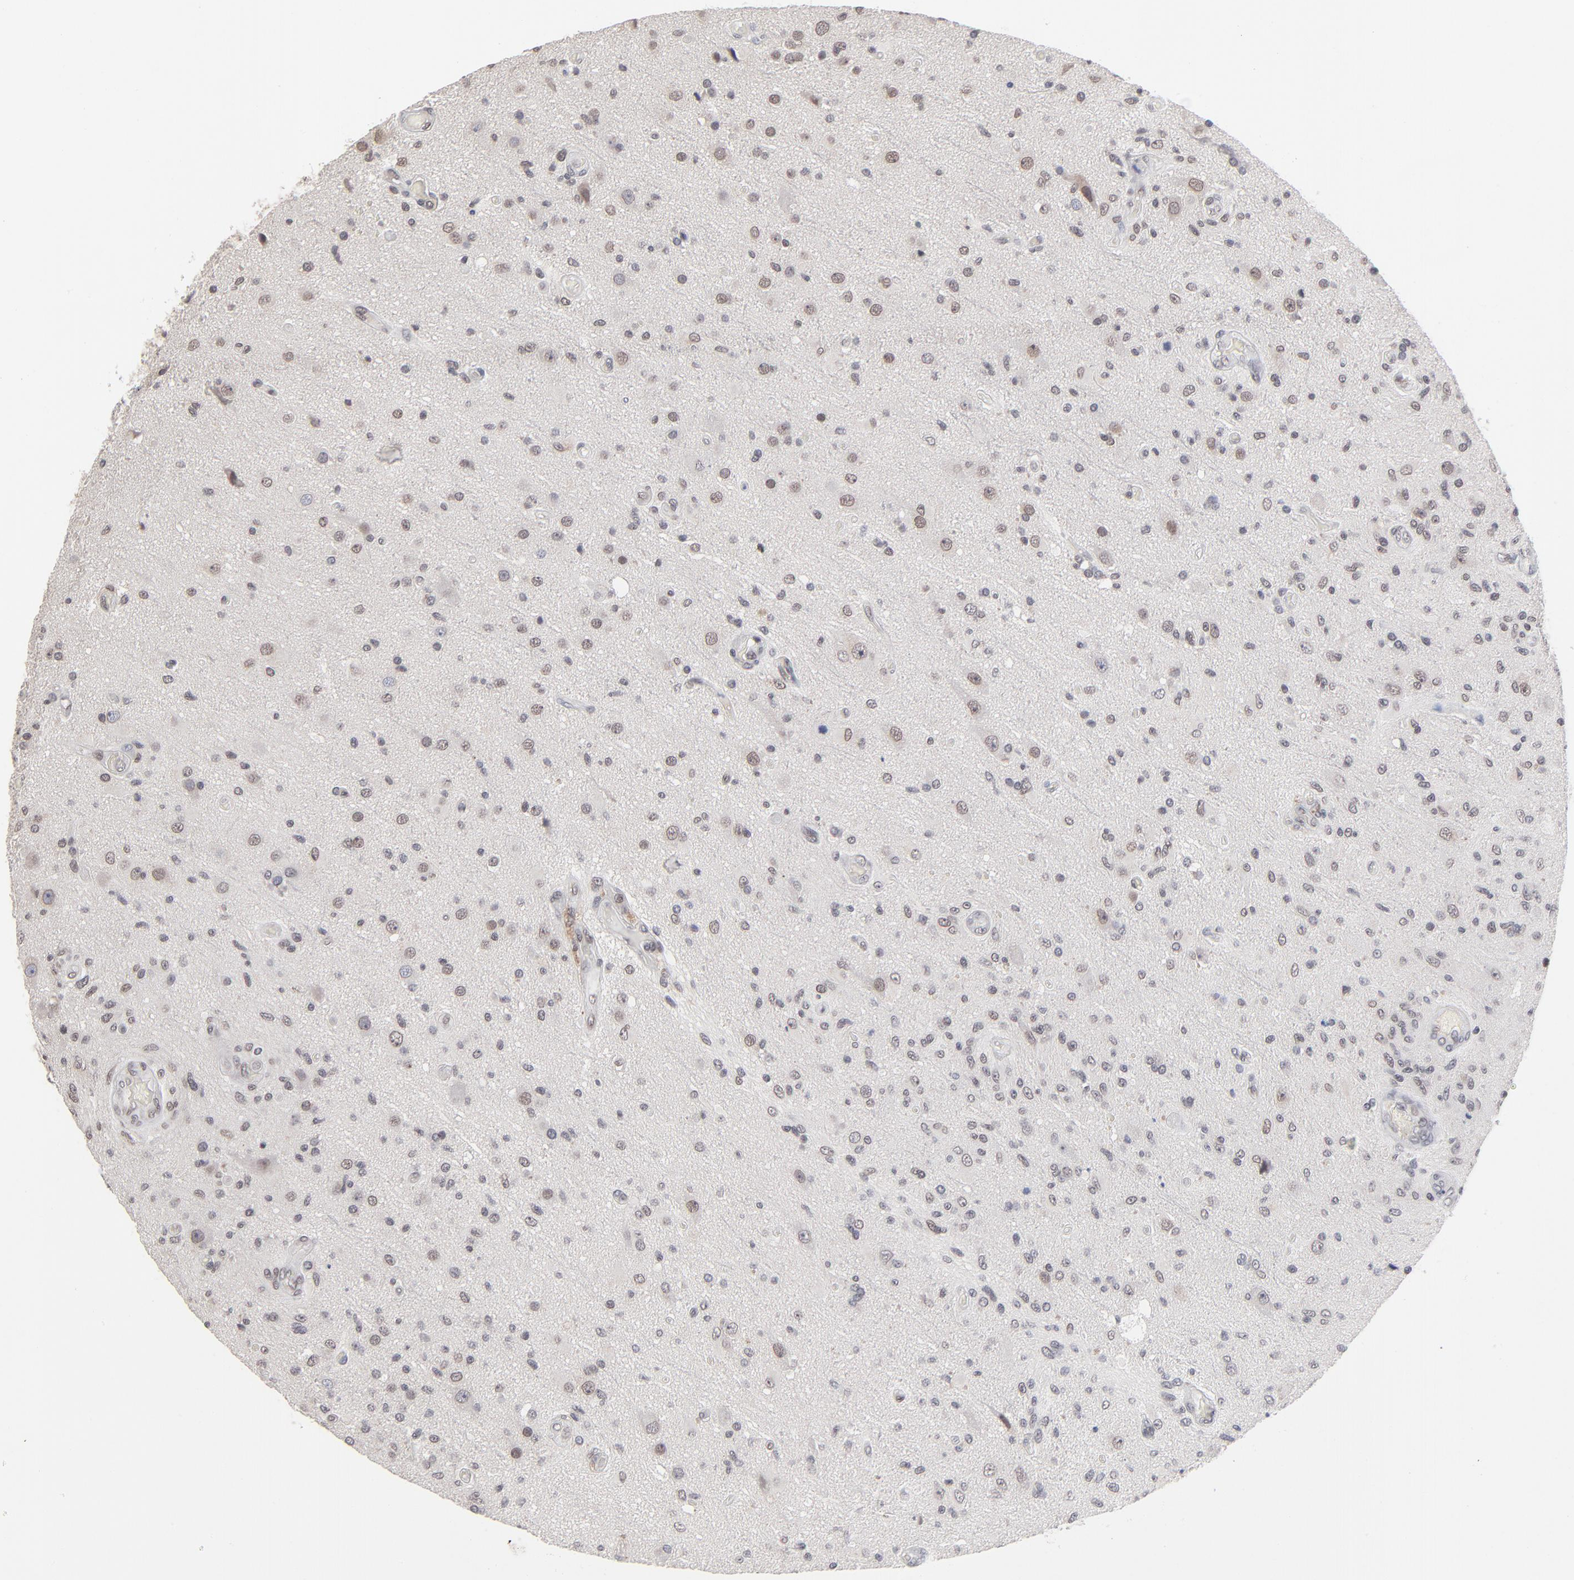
{"staining": {"intensity": "weak", "quantity": "<25%", "location": "nuclear"}, "tissue": "glioma", "cell_type": "Tumor cells", "image_type": "cancer", "snomed": [{"axis": "morphology", "description": "Normal tissue, NOS"}, {"axis": "morphology", "description": "Glioma, malignant, High grade"}, {"axis": "topography", "description": "Cerebral cortex"}], "caption": "Glioma was stained to show a protein in brown. There is no significant staining in tumor cells.", "gene": "MBIP", "patient": {"sex": "male", "age": 77}}